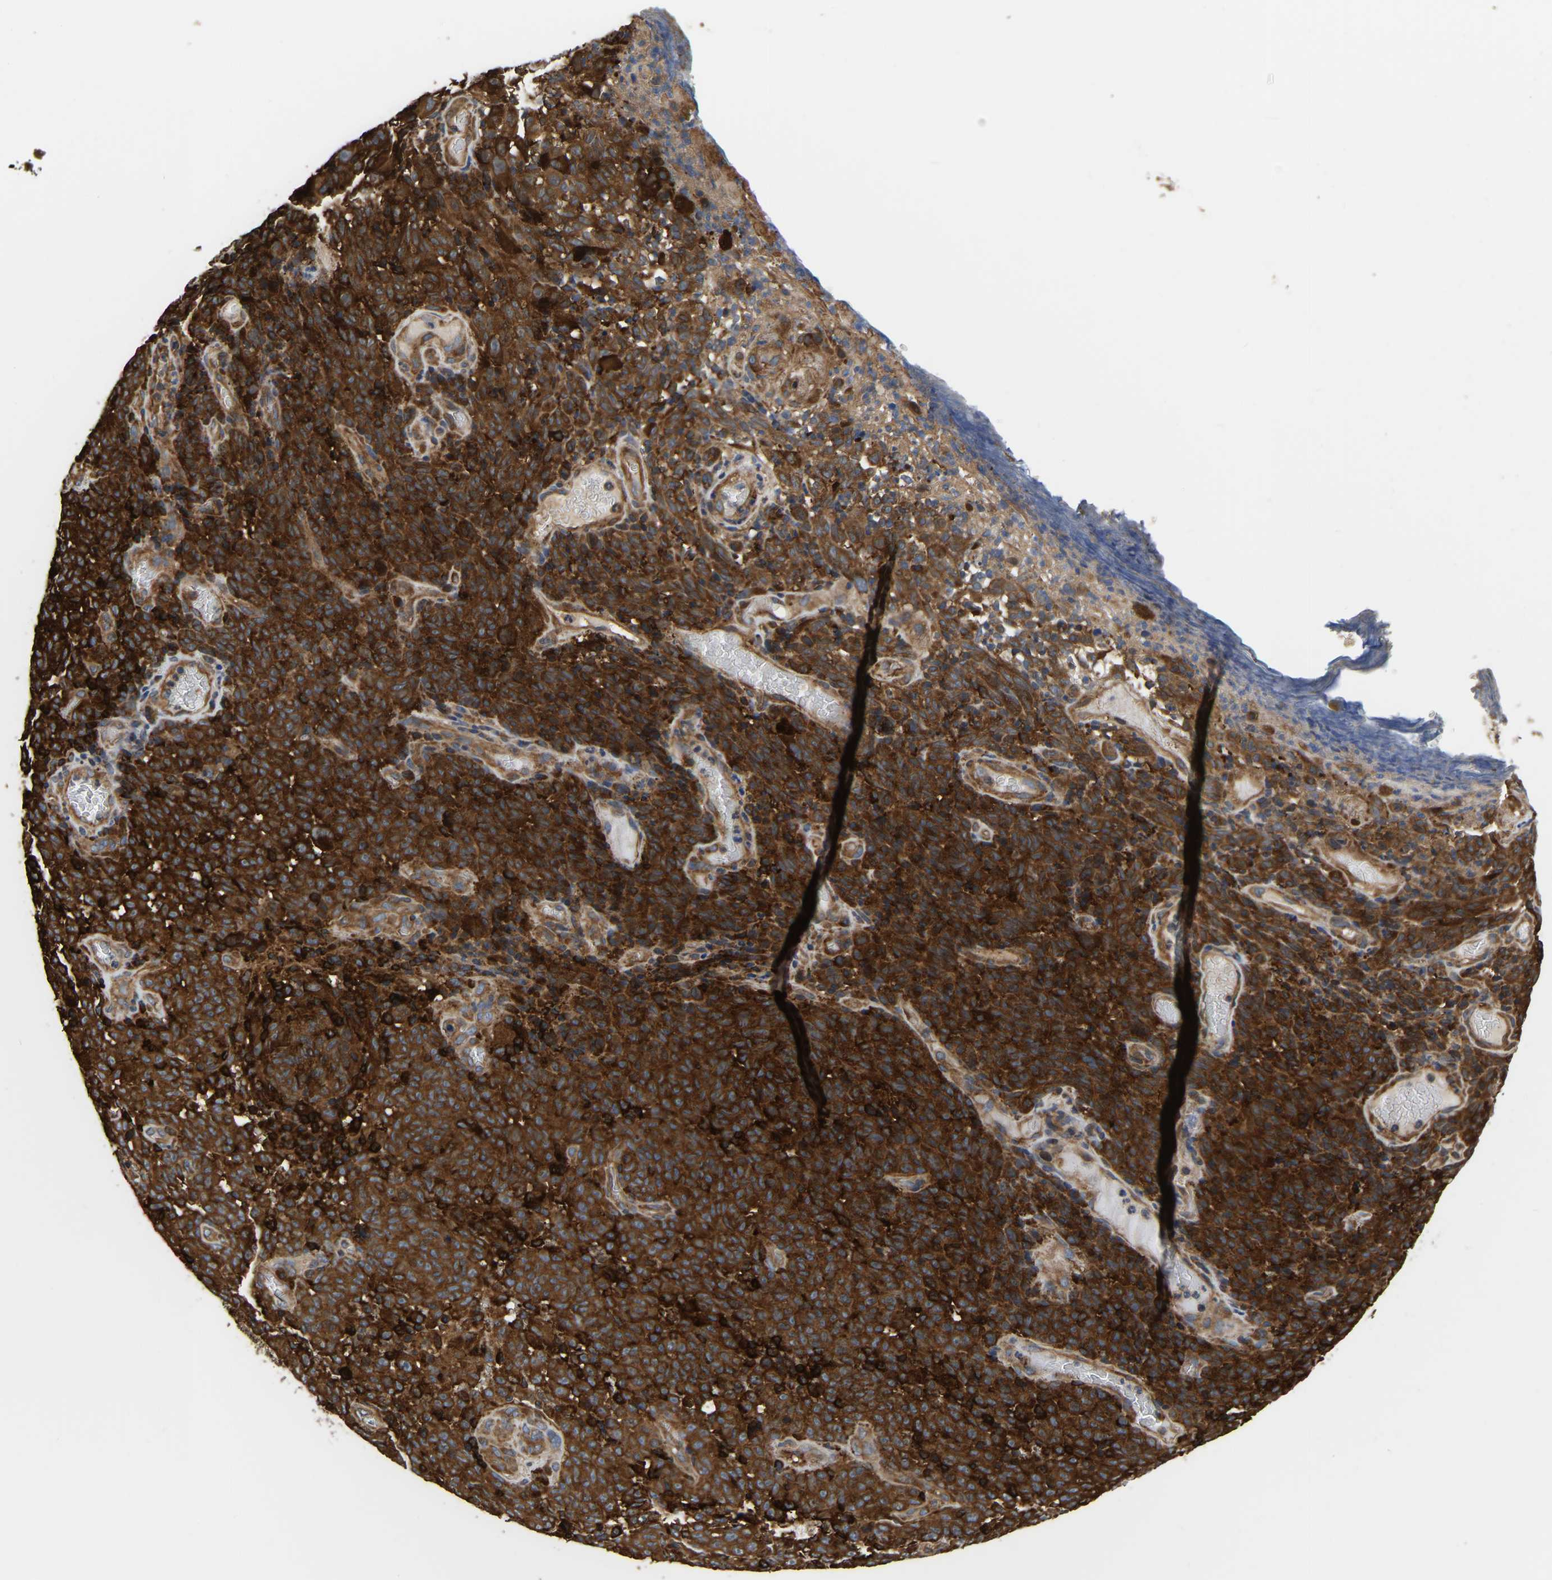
{"staining": {"intensity": "strong", "quantity": ">75%", "location": "cytoplasmic/membranous"}, "tissue": "melanoma", "cell_type": "Tumor cells", "image_type": "cancer", "snomed": [{"axis": "morphology", "description": "Malignant melanoma, NOS"}, {"axis": "topography", "description": "Skin"}], "caption": "This photomicrograph exhibits melanoma stained with immunohistochemistry to label a protein in brown. The cytoplasmic/membranous of tumor cells show strong positivity for the protein. Nuclei are counter-stained blue.", "gene": "GARS1", "patient": {"sex": "female", "age": 82}}